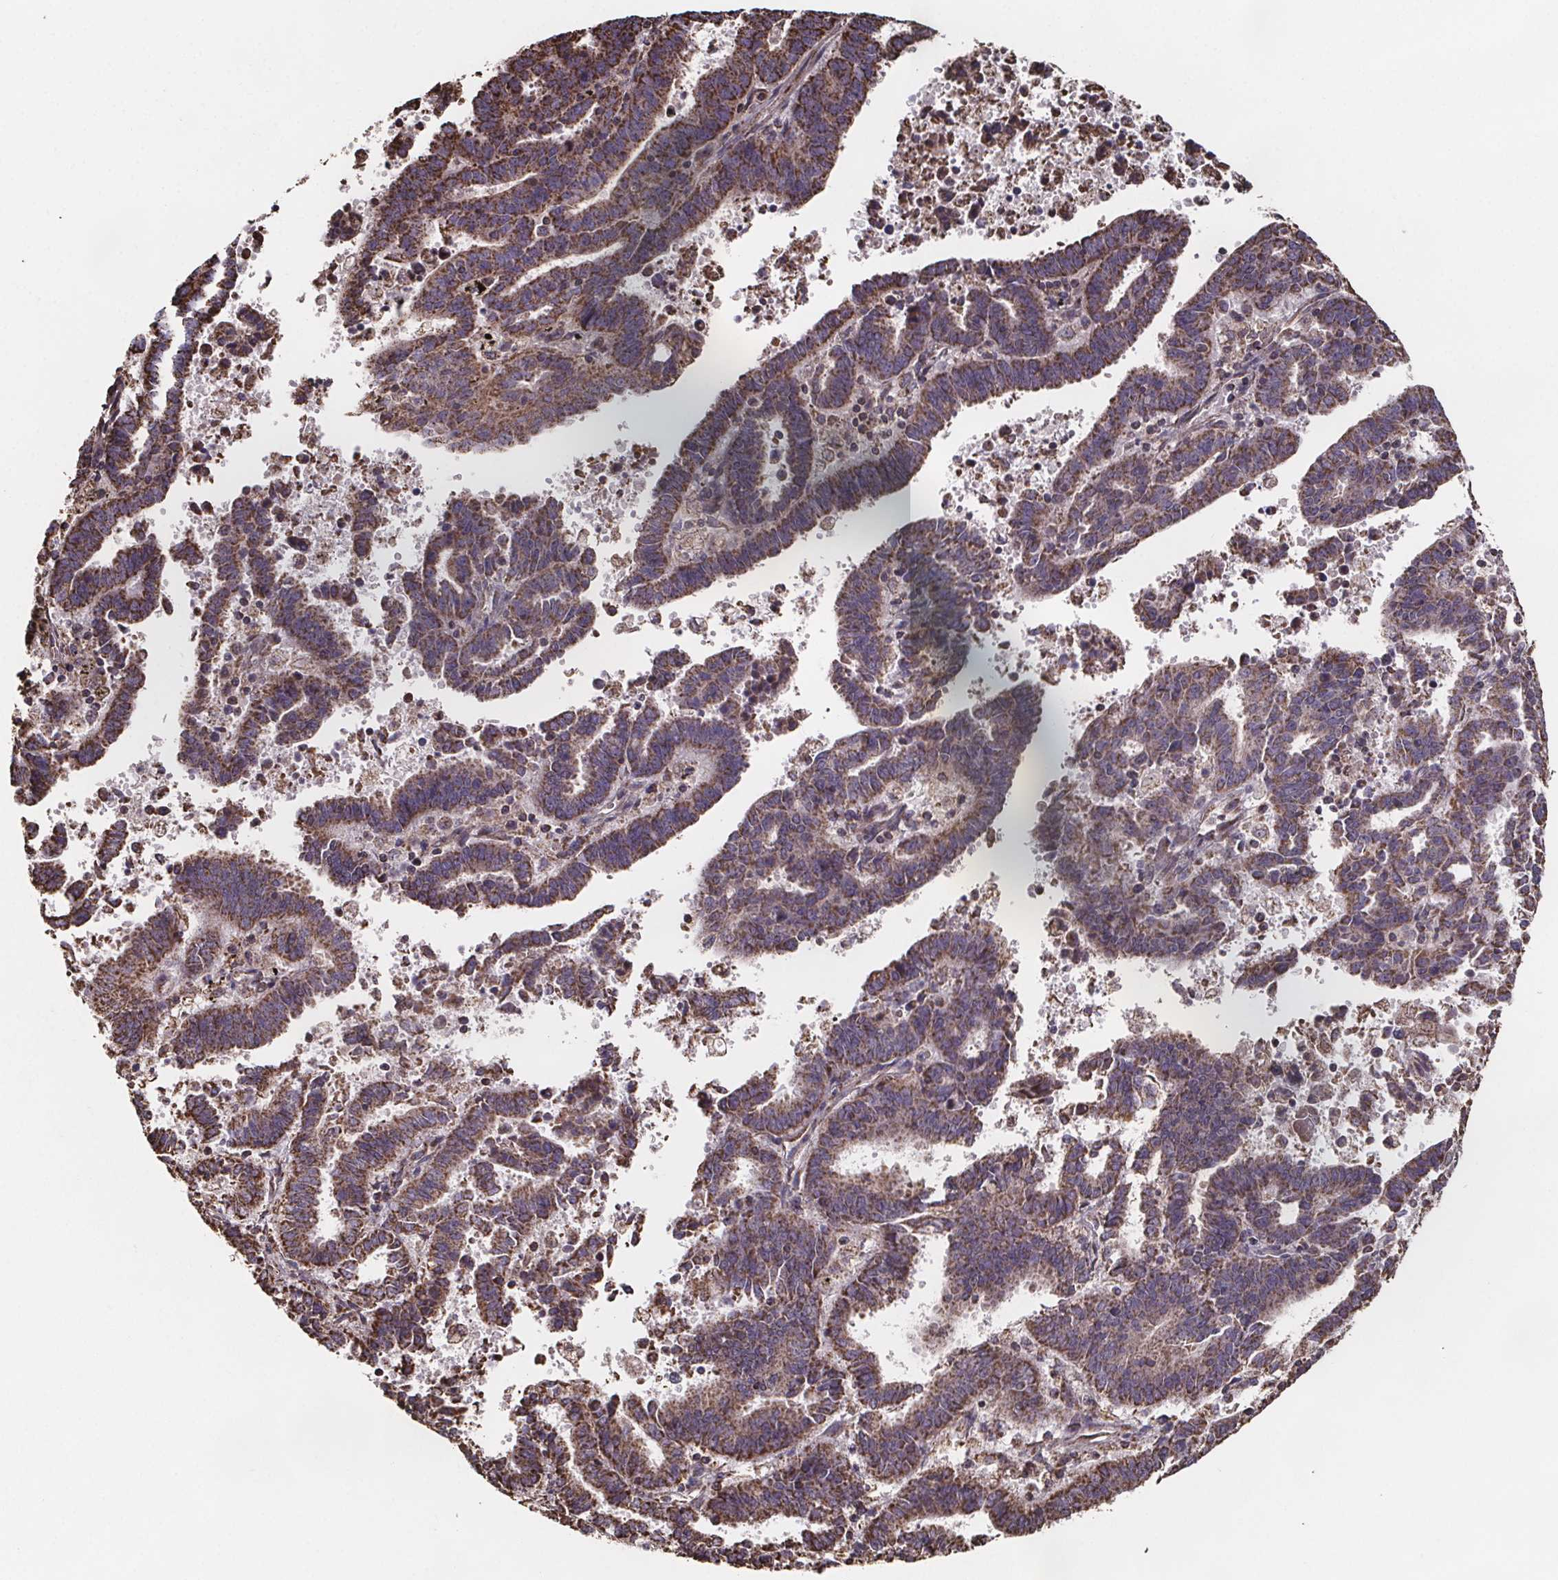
{"staining": {"intensity": "moderate", "quantity": ">75%", "location": "cytoplasmic/membranous"}, "tissue": "endometrial cancer", "cell_type": "Tumor cells", "image_type": "cancer", "snomed": [{"axis": "morphology", "description": "Adenocarcinoma, NOS"}, {"axis": "topography", "description": "Uterus"}], "caption": "Protein expression analysis of endometrial cancer (adenocarcinoma) demonstrates moderate cytoplasmic/membranous positivity in about >75% of tumor cells.", "gene": "SLC35D2", "patient": {"sex": "female", "age": 83}}